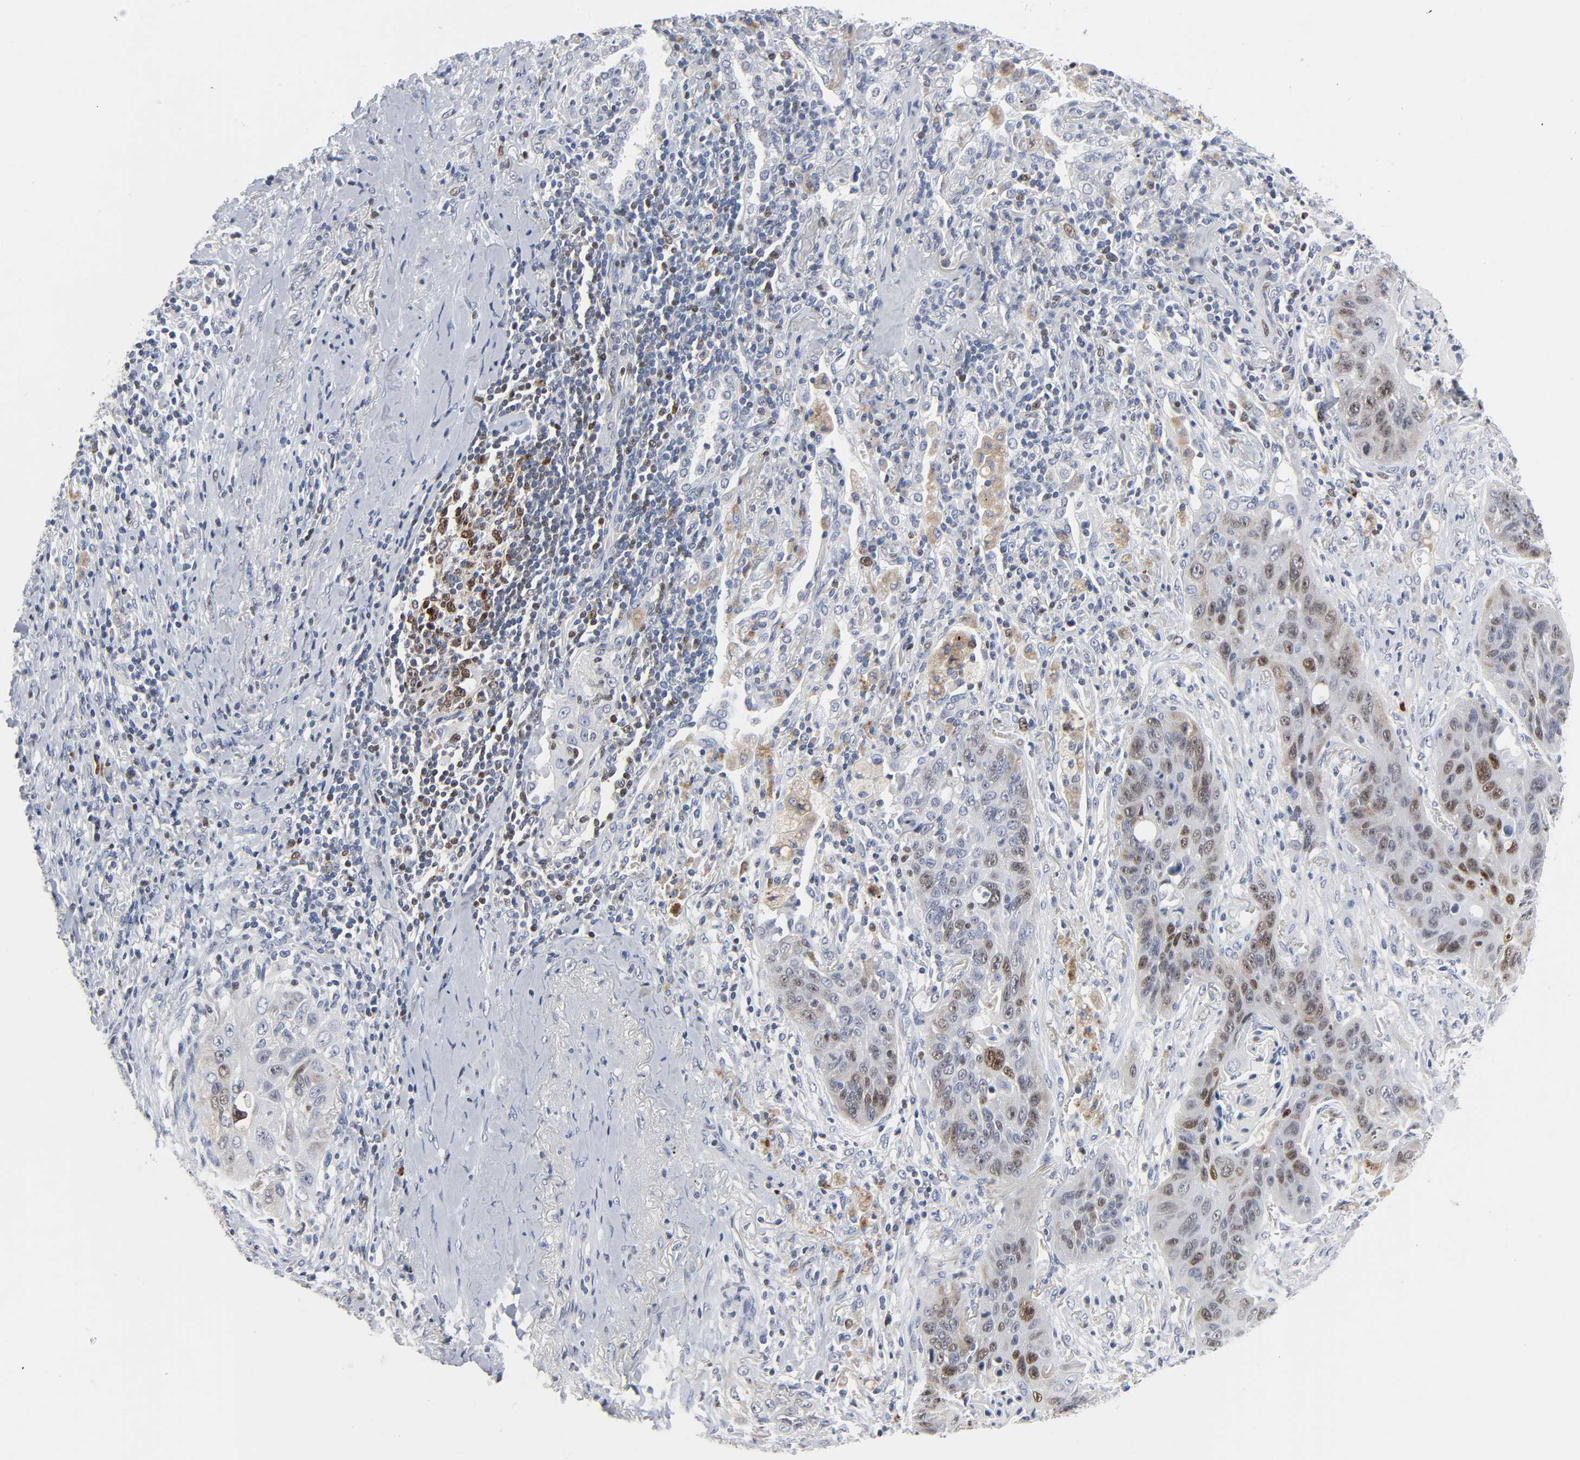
{"staining": {"intensity": "moderate", "quantity": "25%-75%", "location": "nuclear"}, "tissue": "lung cancer", "cell_type": "Tumor cells", "image_type": "cancer", "snomed": [{"axis": "morphology", "description": "Squamous cell carcinoma, NOS"}, {"axis": "topography", "description": "Lung"}], "caption": "Human lung squamous cell carcinoma stained with a protein marker shows moderate staining in tumor cells.", "gene": "WEE1", "patient": {"sex": "female", "age": 67}}